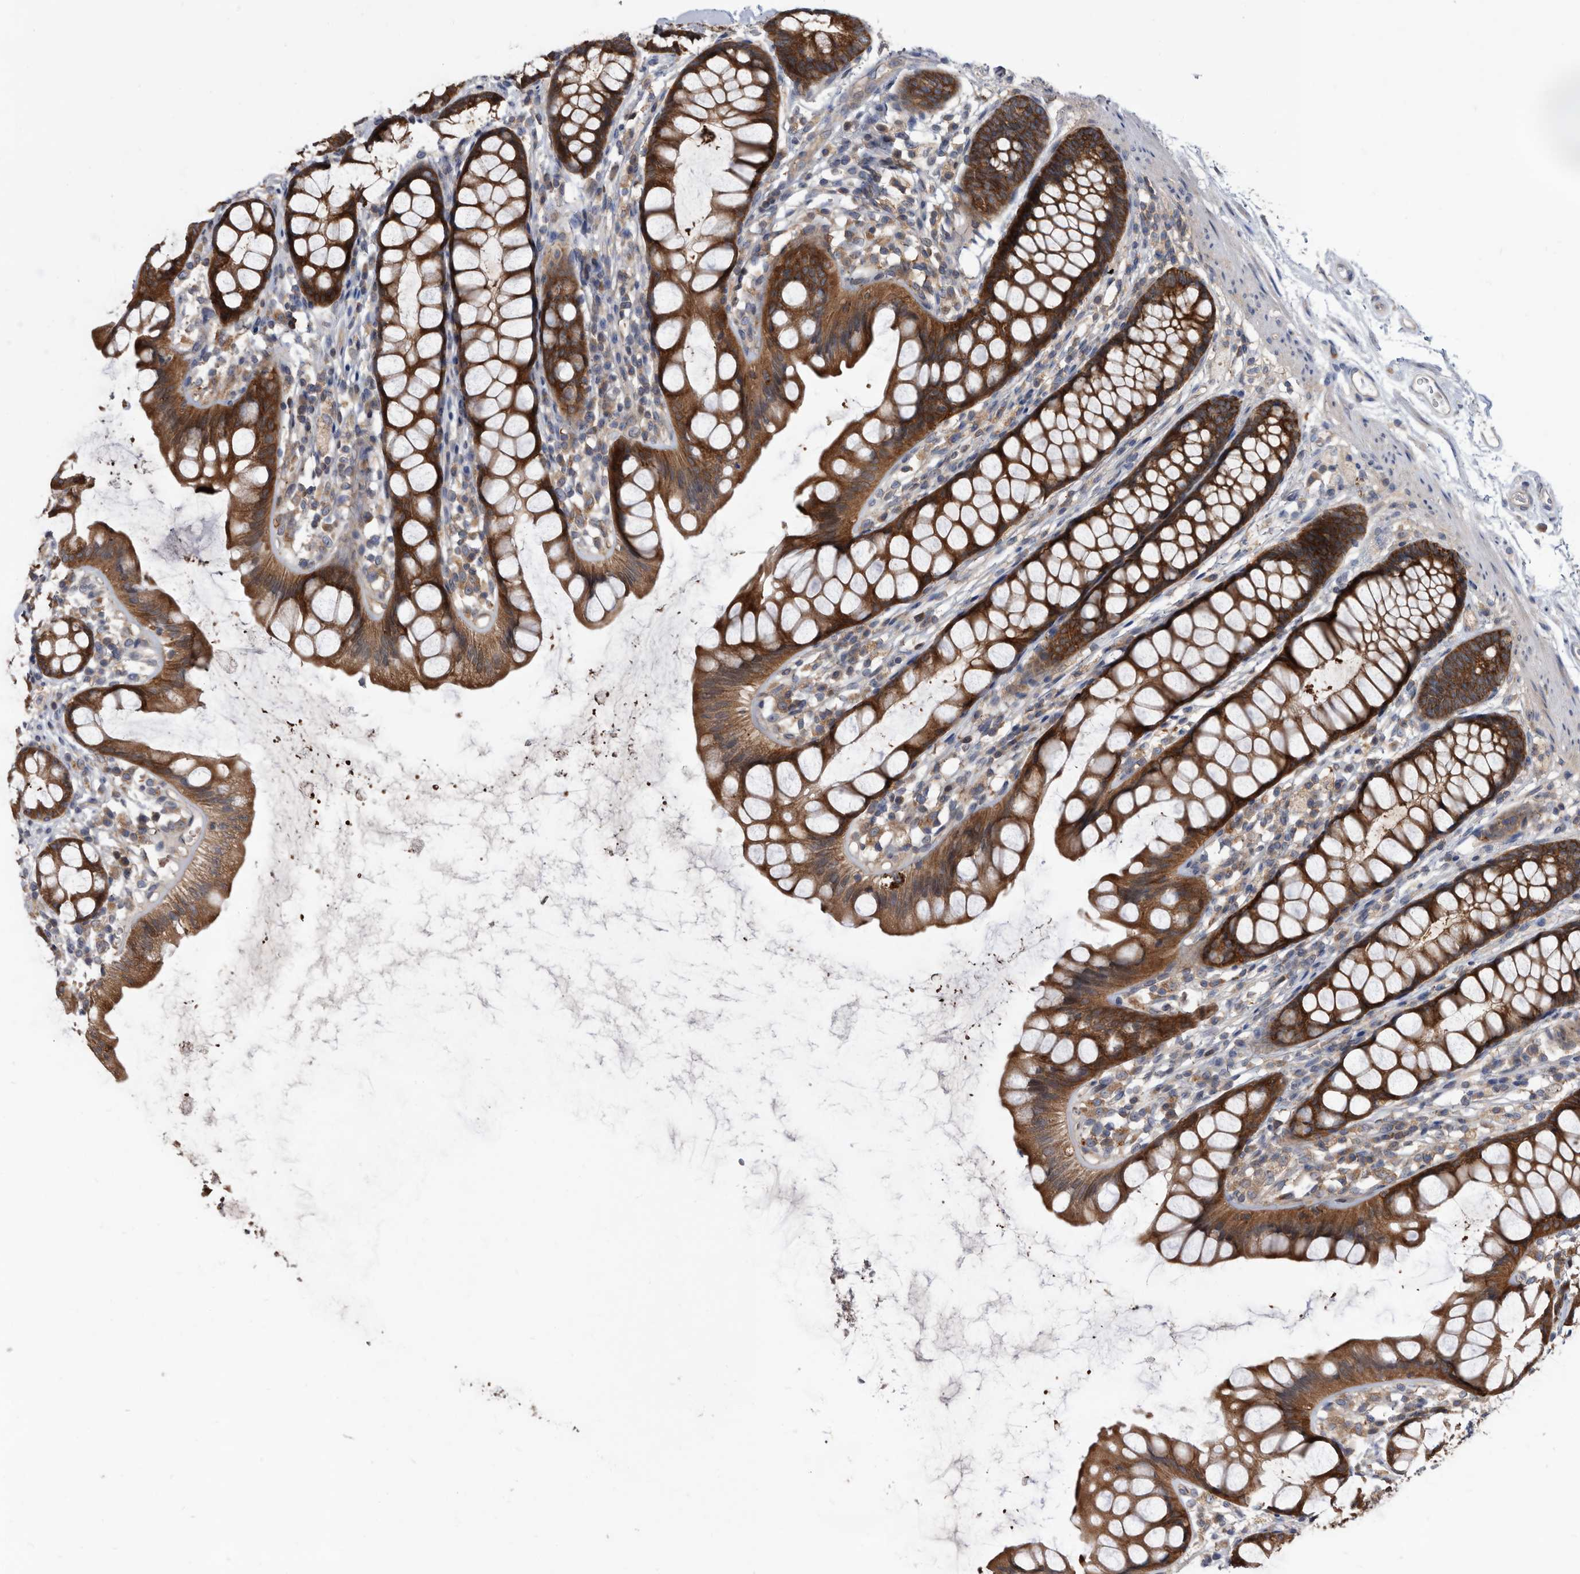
{"staining": {"intensity": "moderate", "quantity": ">75%", "location": "cytoplasmic/membranous"}, "tissue": "rectum", "cell_type": "Glandular cells", "image_type": "normal", "snomed": [{"axis": "morphology", "description": "Normal tissue, NOS"}, {"axis": "topography", "description": "Rectum"}], "caption": "Immunohistochemical staining of normal rectum displays >75% levels of moderate cytoplasmic/membranous protein positivity in about >75% of glandular cells. The staining was performed using DAB (3,3'-diaminobenzidine) to visualize the protein expression in brown, while the nuclei were stained in blue with hematoxylin (Magnification: 20x).", "gene": "APEH", "patient": {"sex": "female", "age": 65}}